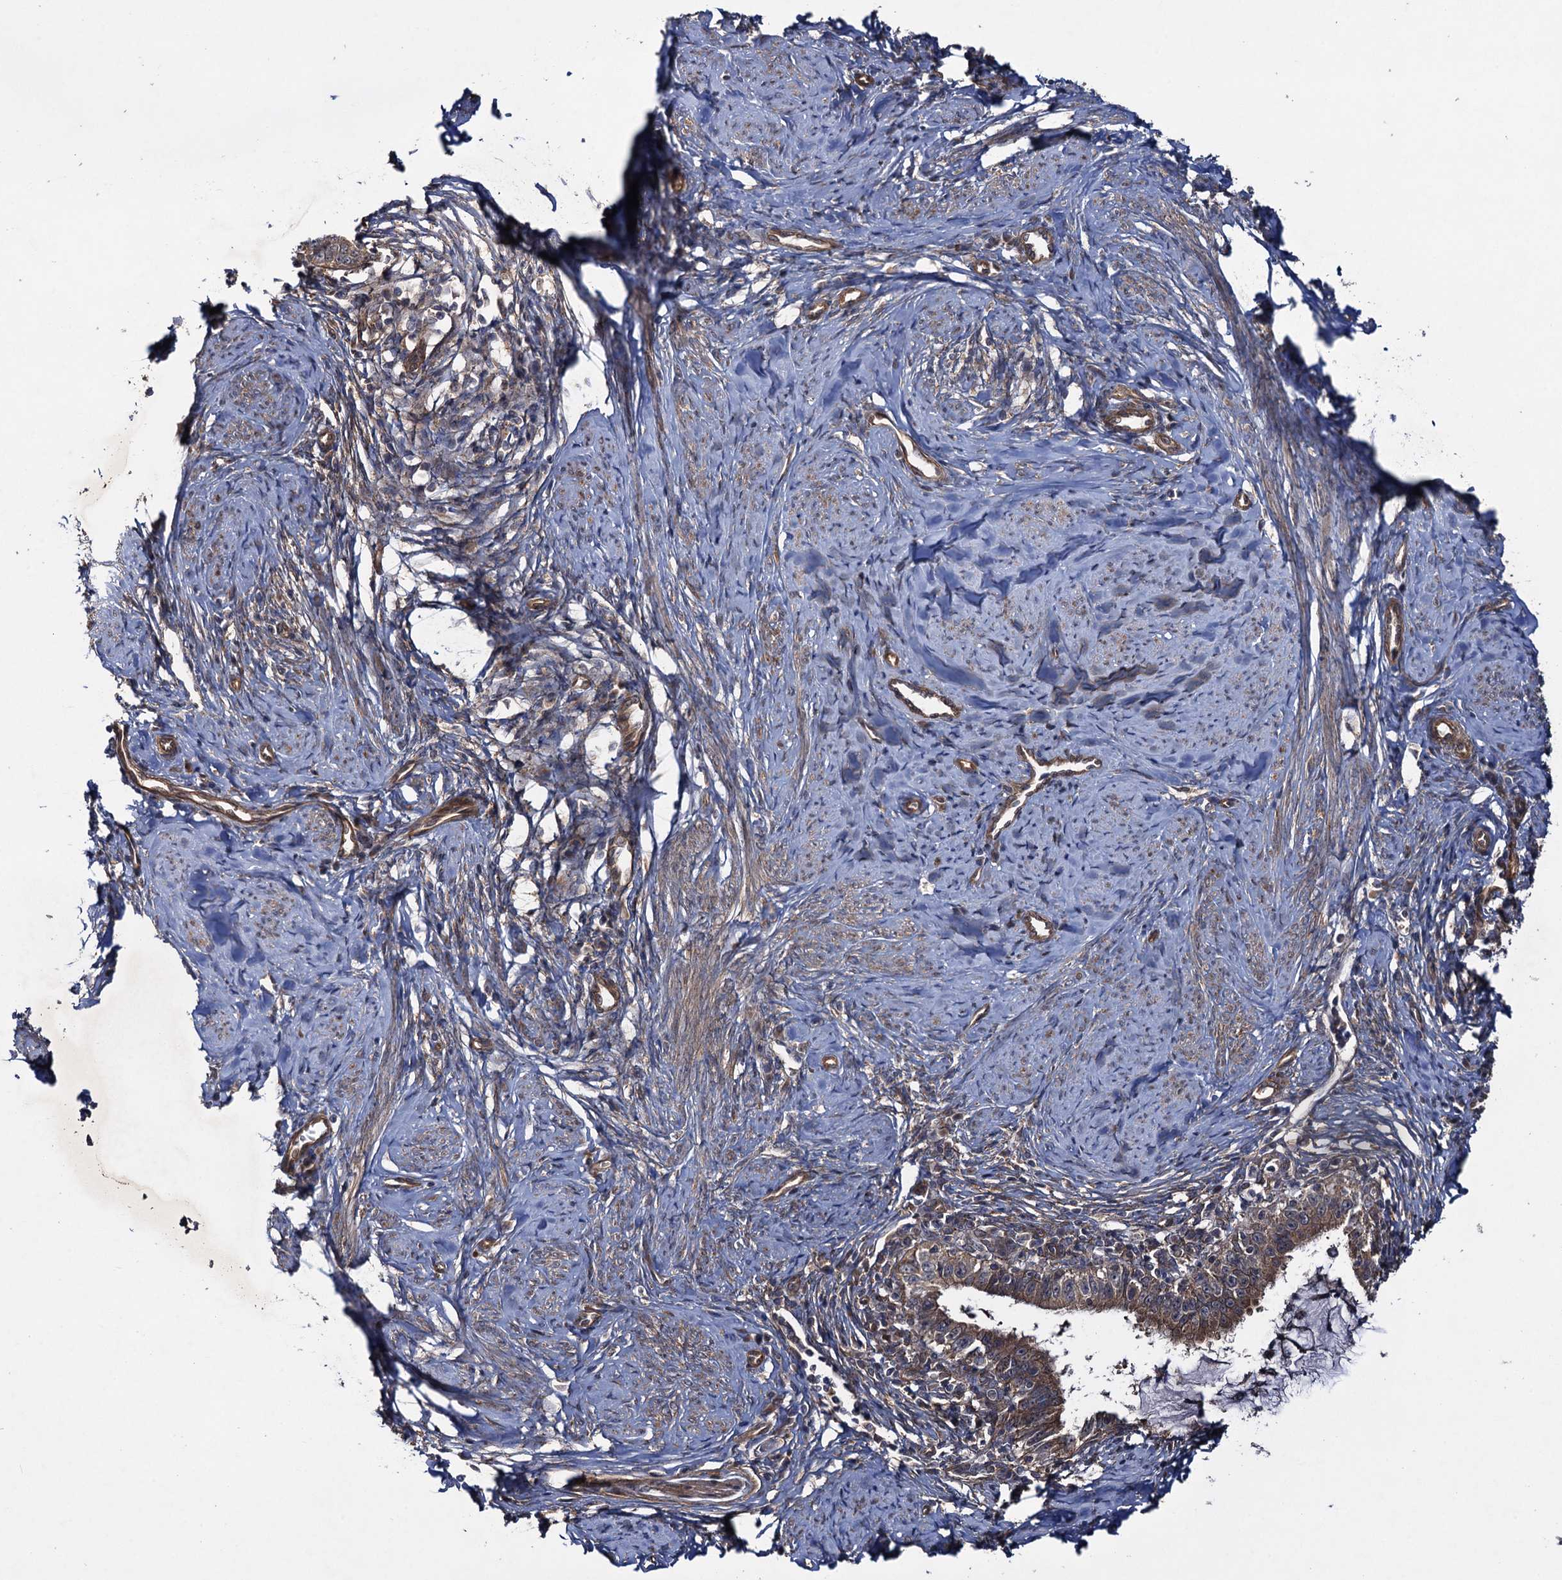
{"staining": {"intensity": "moderate", "quantity": ">75%", "location": "cytoplasmic/membranous"}, "tissue": "cervical cancer", "cell_type": "Tumor cells", "image_type": "cancer", "snomed": [{"axis": "morphology", "description": "Adenocarcinoma, NOS"}, {"axis": "topography", "description": "Cervix"}], "caption": "A medium amount of moderate cytoplasmic/membranous positivity is present in approximately >75% of tumor cells in cervical cancer tissue. Nuclei are stained in blue.", "gene": "HAUS1", "patient": {"sex": "female", "age": 36}}